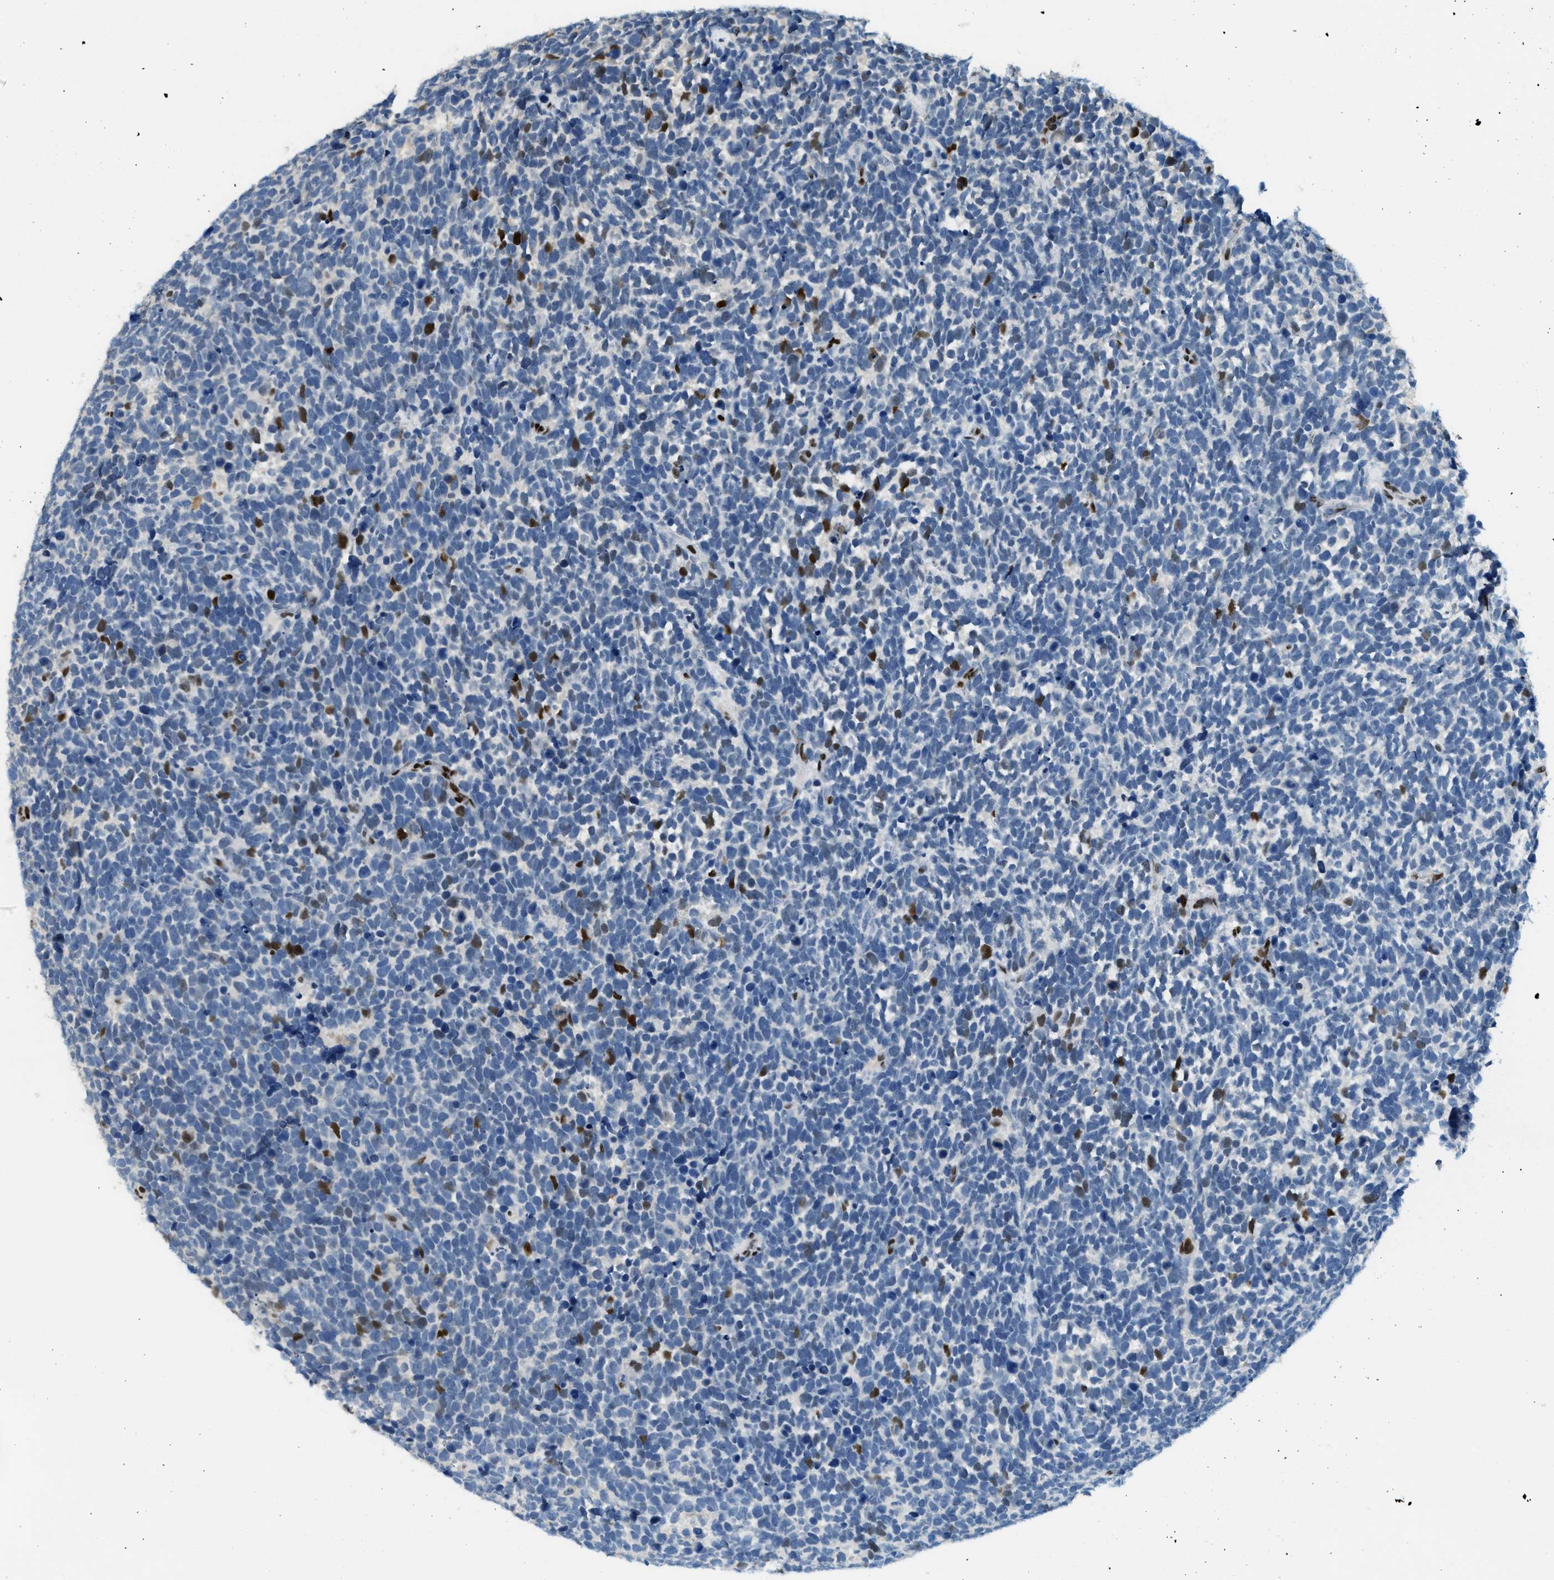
{"staining": {"intensity": "moderate", "quantity": "<25%", "location": "nuclear"}, "tissue": "urothelial cancer", "cell_type": "Tumor cells", "image_type": "cancer", "snomed": [{"axis": "morphology", "description": "Urothelial carcinoma, High grade"}, {"axis": "topography", "description": "Urinary bladder"}], "caption": "Urothelial cancer was stained to show a protein in brown. There is low levels of moderate nuclear expression in approximately <25% of tumor cells.", "gene": "ZBTB20", "patient": {"sex": "female", "age": 82}}